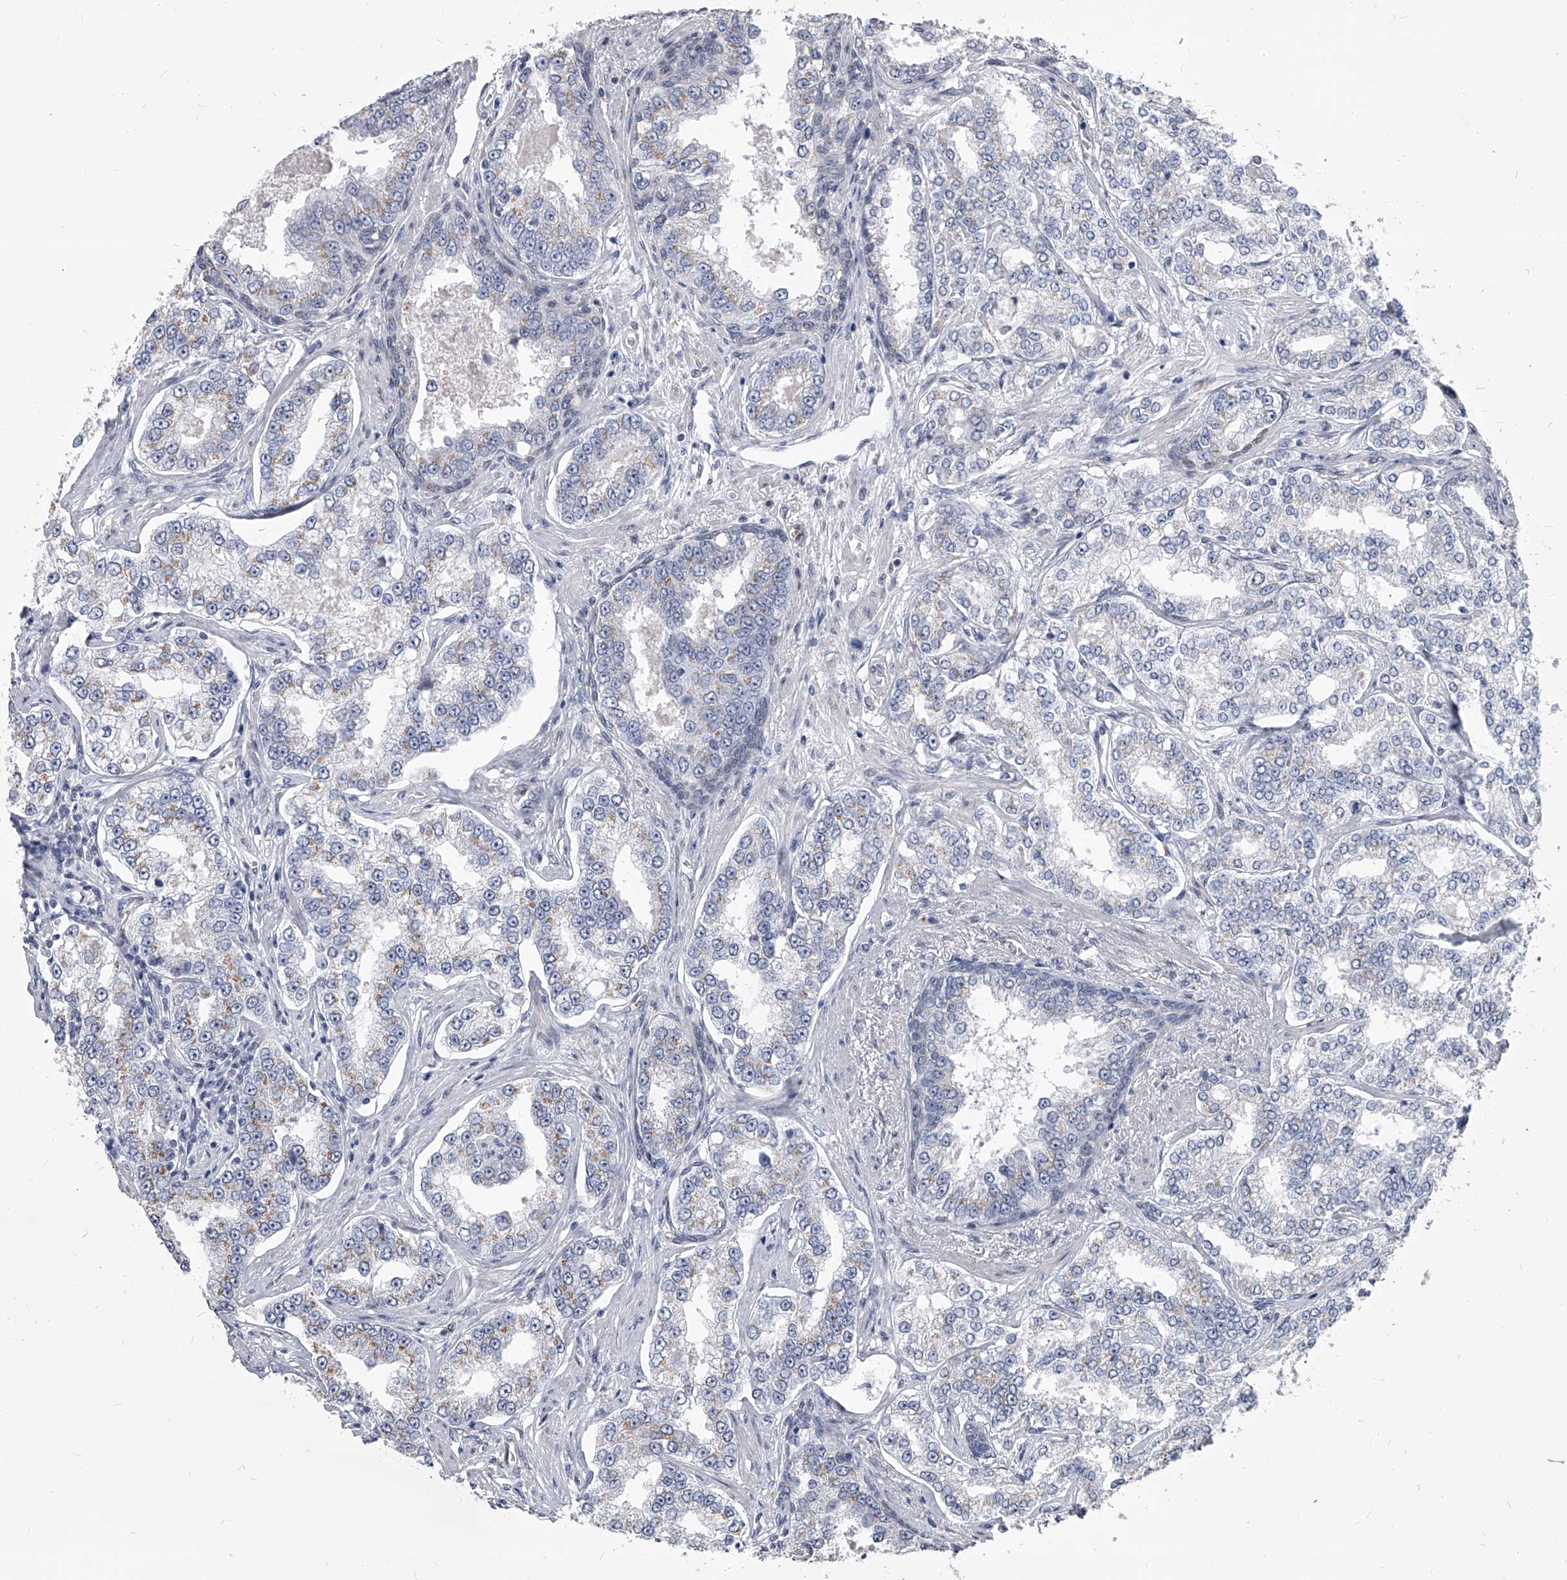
{"staining": {"intensity": "negative", "quantity": "none", "location": "none"}, "tissue": "prostate cancer", "cell_type": "Tumor cells", "image_type": "cancer", "snomed": [{"axis": "morphology", "description": "Normal tissue, NOS"}, {"axis": "morphology", "description": "Adenocarcinoma, High grade"}, {"axis": "topography", "description": "Prostate"}], "caption": "The immunohistochemistry photomicrograph has no significant expression in tumor cells of high-grade adenocarcinoma (prostate) tissue.", "gene": "EVA1C", "patient": {"sex": "male", "age": 83}}